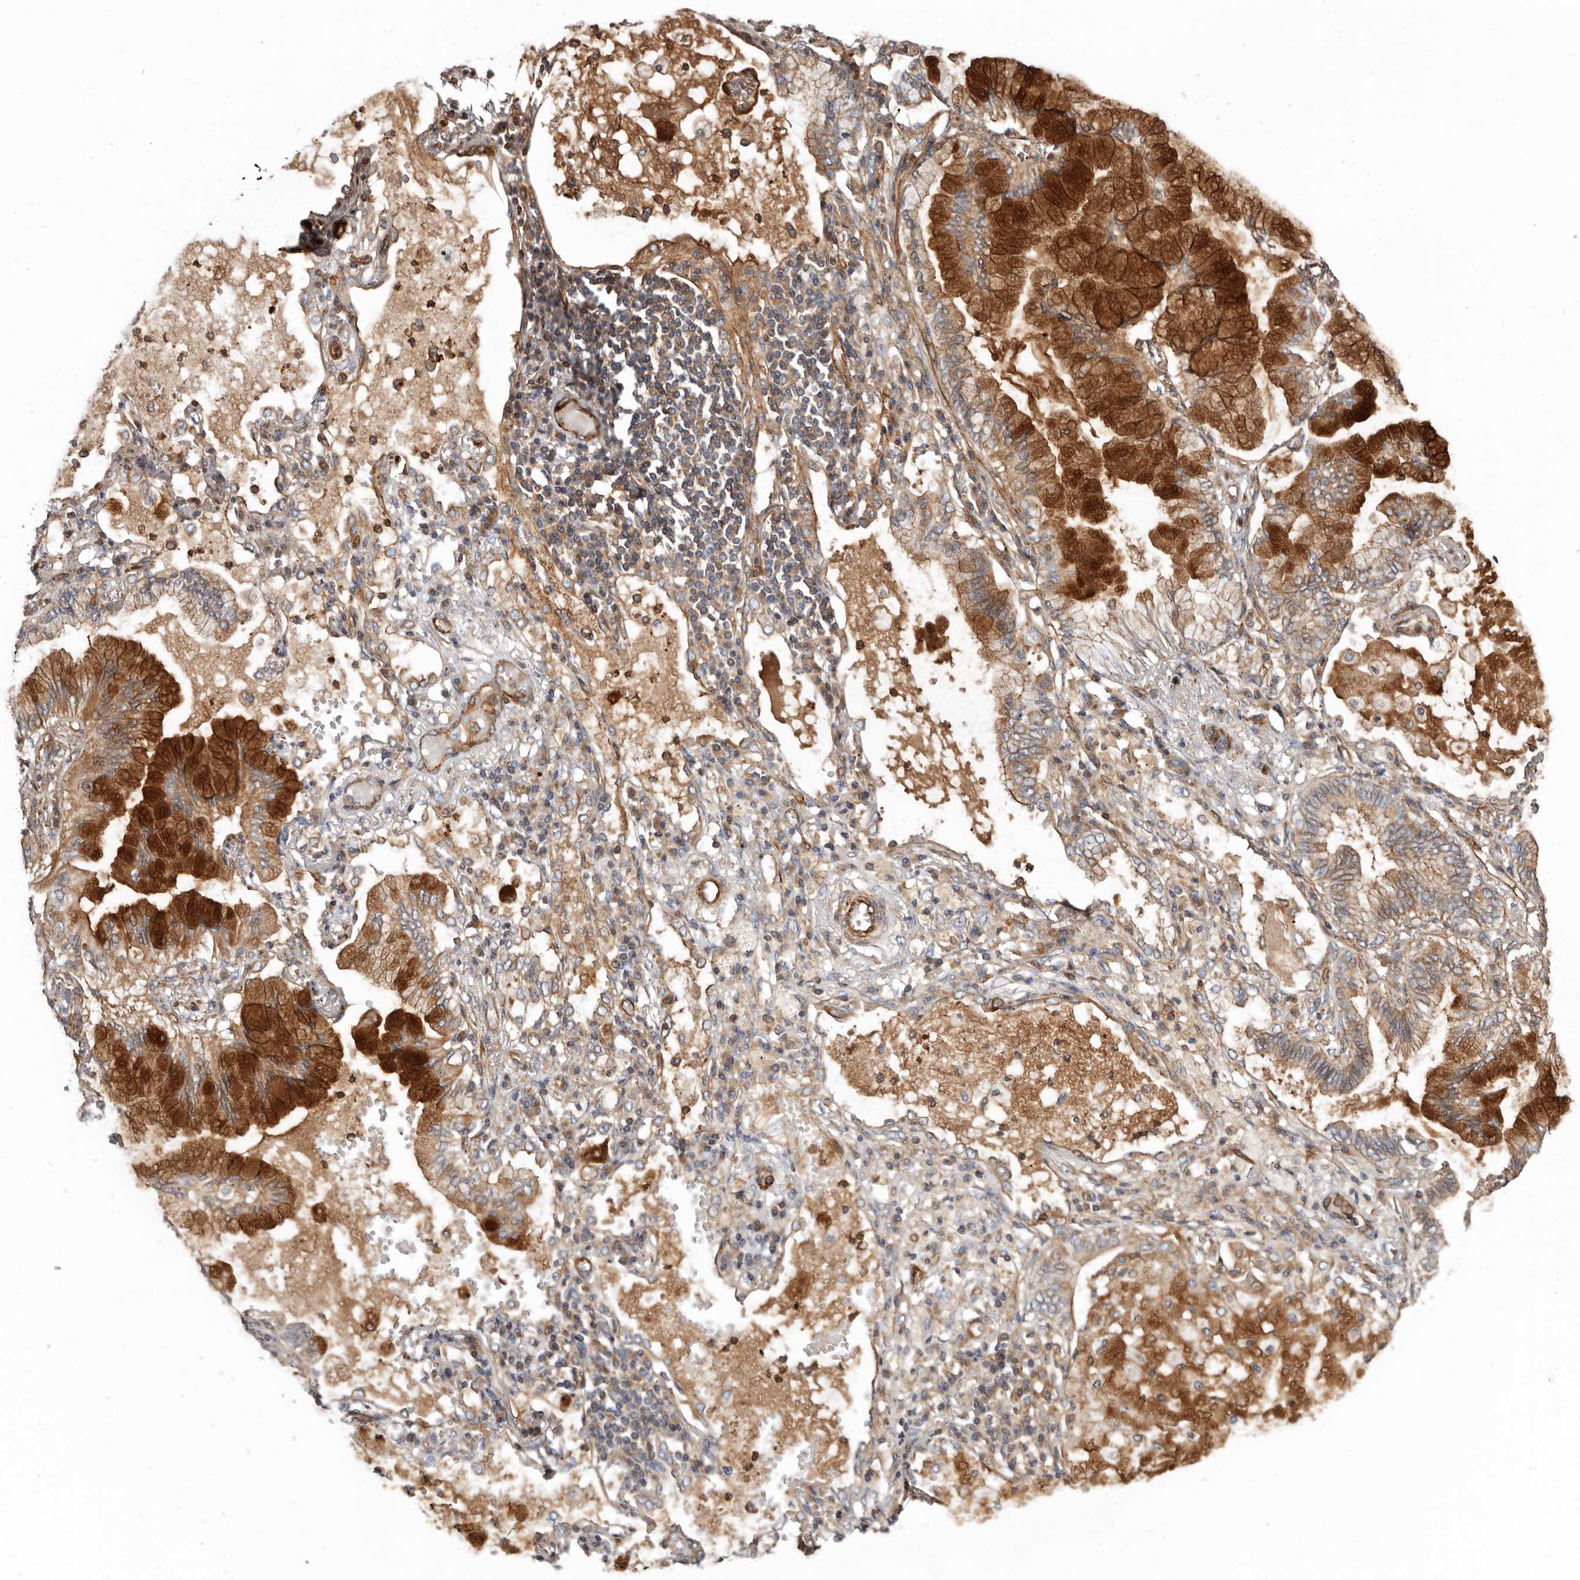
{"staining": {"intensity": "strong", "quantity": ">75%", "location": "cytoplasmic/membranous"}, "tissue": "lung cancer", "cell_type": "Tumor cells", "image_type": "cancer", "snomed": [{"axis": "morphology", "description": "Adenocarcinoma, NOS"}, {"axis": "topography", "description": "Lung"}], "caption": "High-magnification brightfield microscopy of lung cancer stained with DAB (3,3'-diaminobenzidine) (brown) and counterstained with hematoxylin (blue). tumor cells exhibit strong cytoplasmic/membranous staining is appreciated in approximately>75% of cells. The protein is shown in brown color, while the nuclei are stained blue.", "gene": "TMC7", "patient": {"sex": "female", "age": 70}}